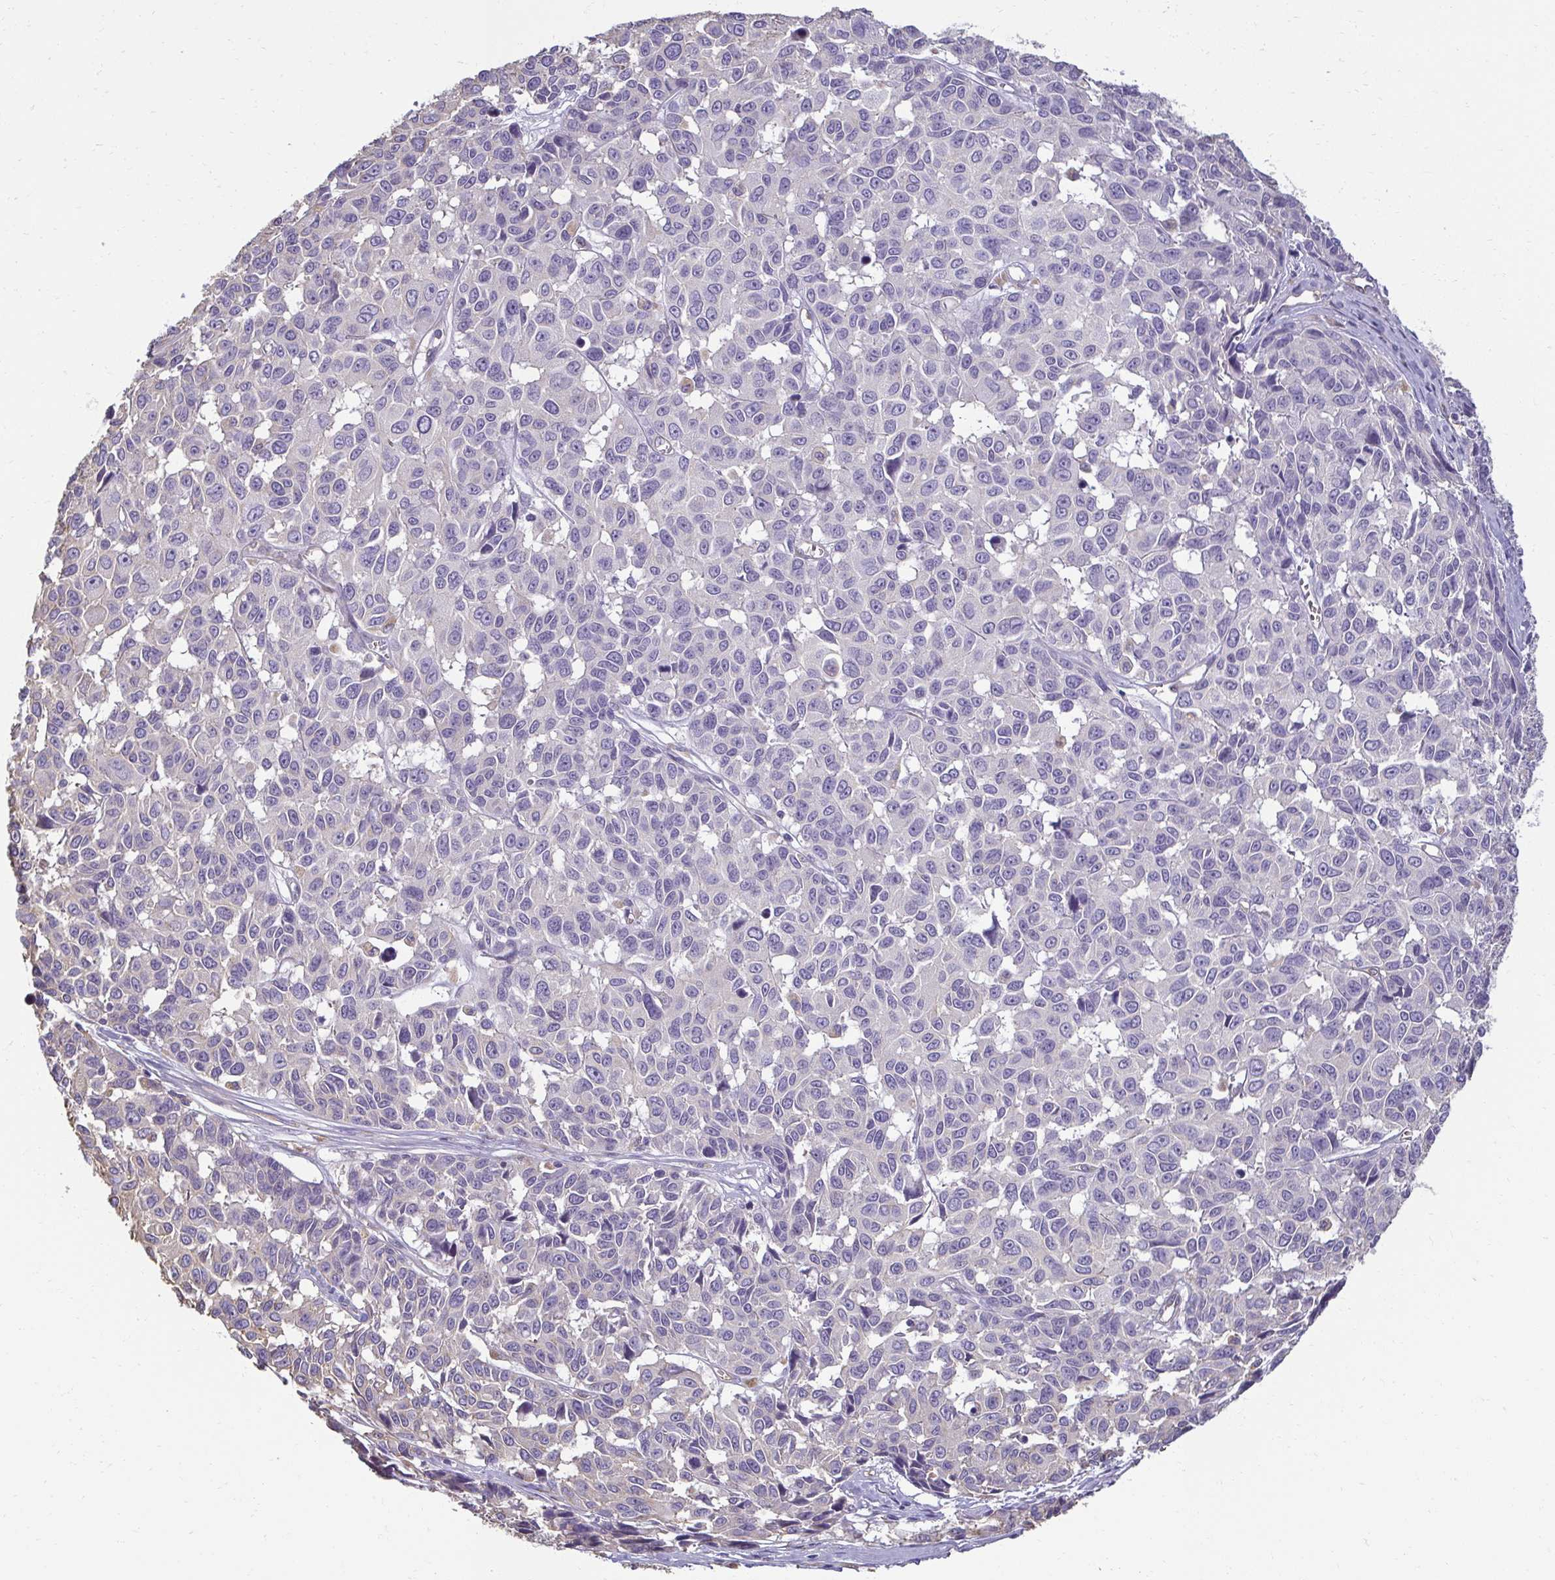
{"staining": {"intensity": "negative", "quantity": "none", "location": "none"}, "tissue": "melanoma", "cell_type": "Tumor cells", "image_type": "cancer", "snomed": [{"axis": "morphology", "description": "Malignant melanoma, NOS"}, {"axis": "topography", "description": "Skin"}], "caption": "Protein analysis of malignant melanoma exhibits no significant expression in tumor cells.", "gene": "PDE2A", "patient": {"sex": "female", "age": 66}}